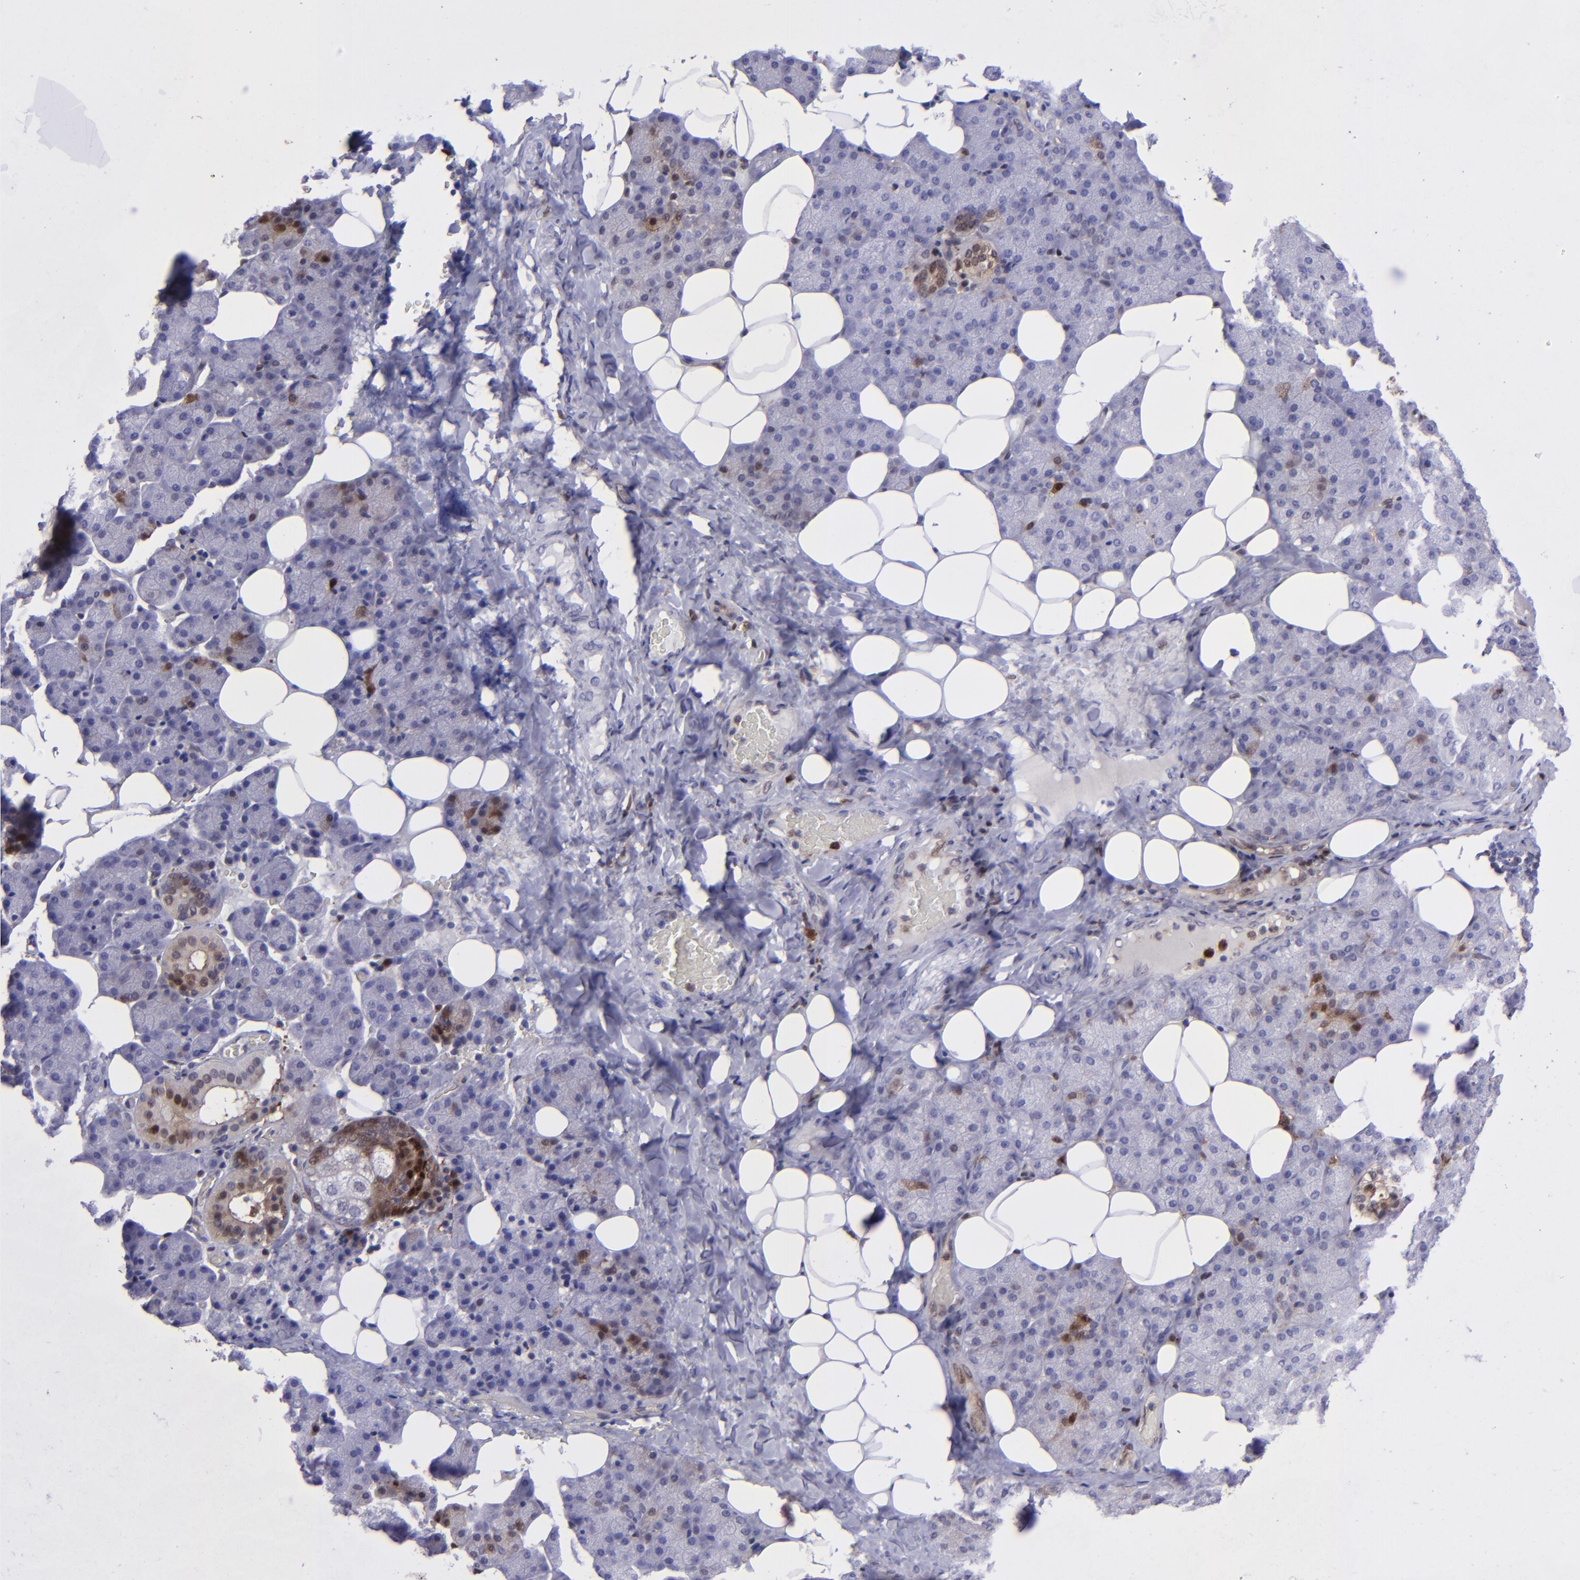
{"staining": {"intensity": "strong", "quantity": "25%-75%", "location": "cytoplasmic/membranous,nuclear"}, "tissue": "salivary gland", "cell_type": "Glandular cells", "image_type": "normal", "snomed": [{"axis": "morphology", "description": "Normal tissue, NOS"}, {"axis": "topography", "description": "Lymph node"}, {"axis": "topography", "description": "Salivary gland"}], "caption": "Protein staining of unremarkable salivary gland displays strong cytoplasmic/membranous,nuclear positivity in about 25%-75% of glandular cells.", "gene": "TYMP", "patient": {"sex": "male", "age": 8}}